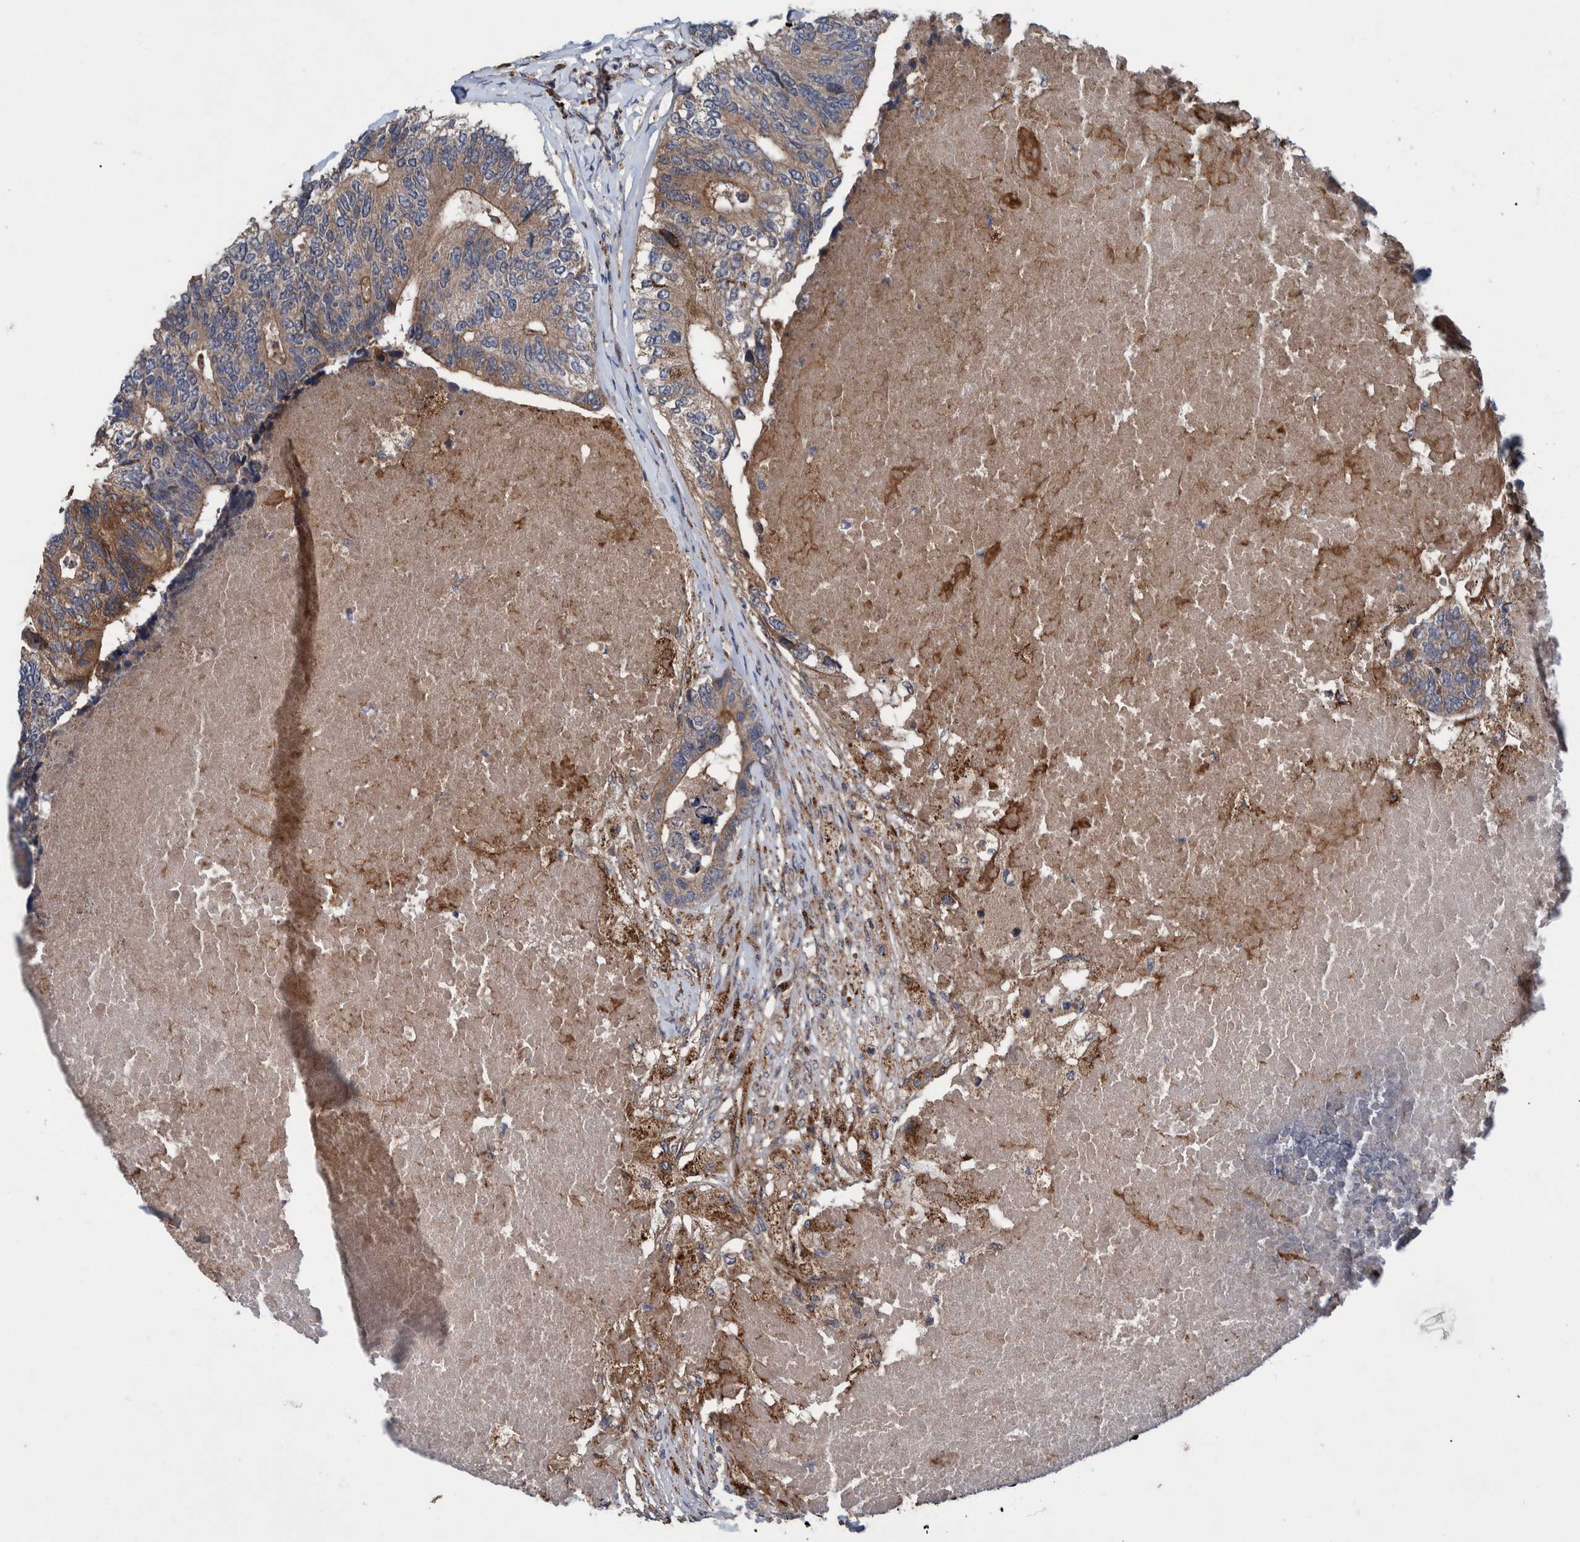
{"staining": {"intensity": "moderate", "quantity": ">75%", "location": "cytoplasmic/membranous"}, "tissue": "colorectal cancer", "cell_type": "Tumor cells", "image_type": "cancer", "snomed": [{"axis": "morphology", "description": "Adenocarcinoma, NOS"}, {"axis": "topography", "description": "Colon"}], "caption": "This is a histology image of immunohistochemistry staining of colorectal adenocarcinoma, which shows moderate staining in the cytoplasmic/membranous of tumor cells.", "gene": "ITIH3", "patient": {"sex": "female", "age": 67}}